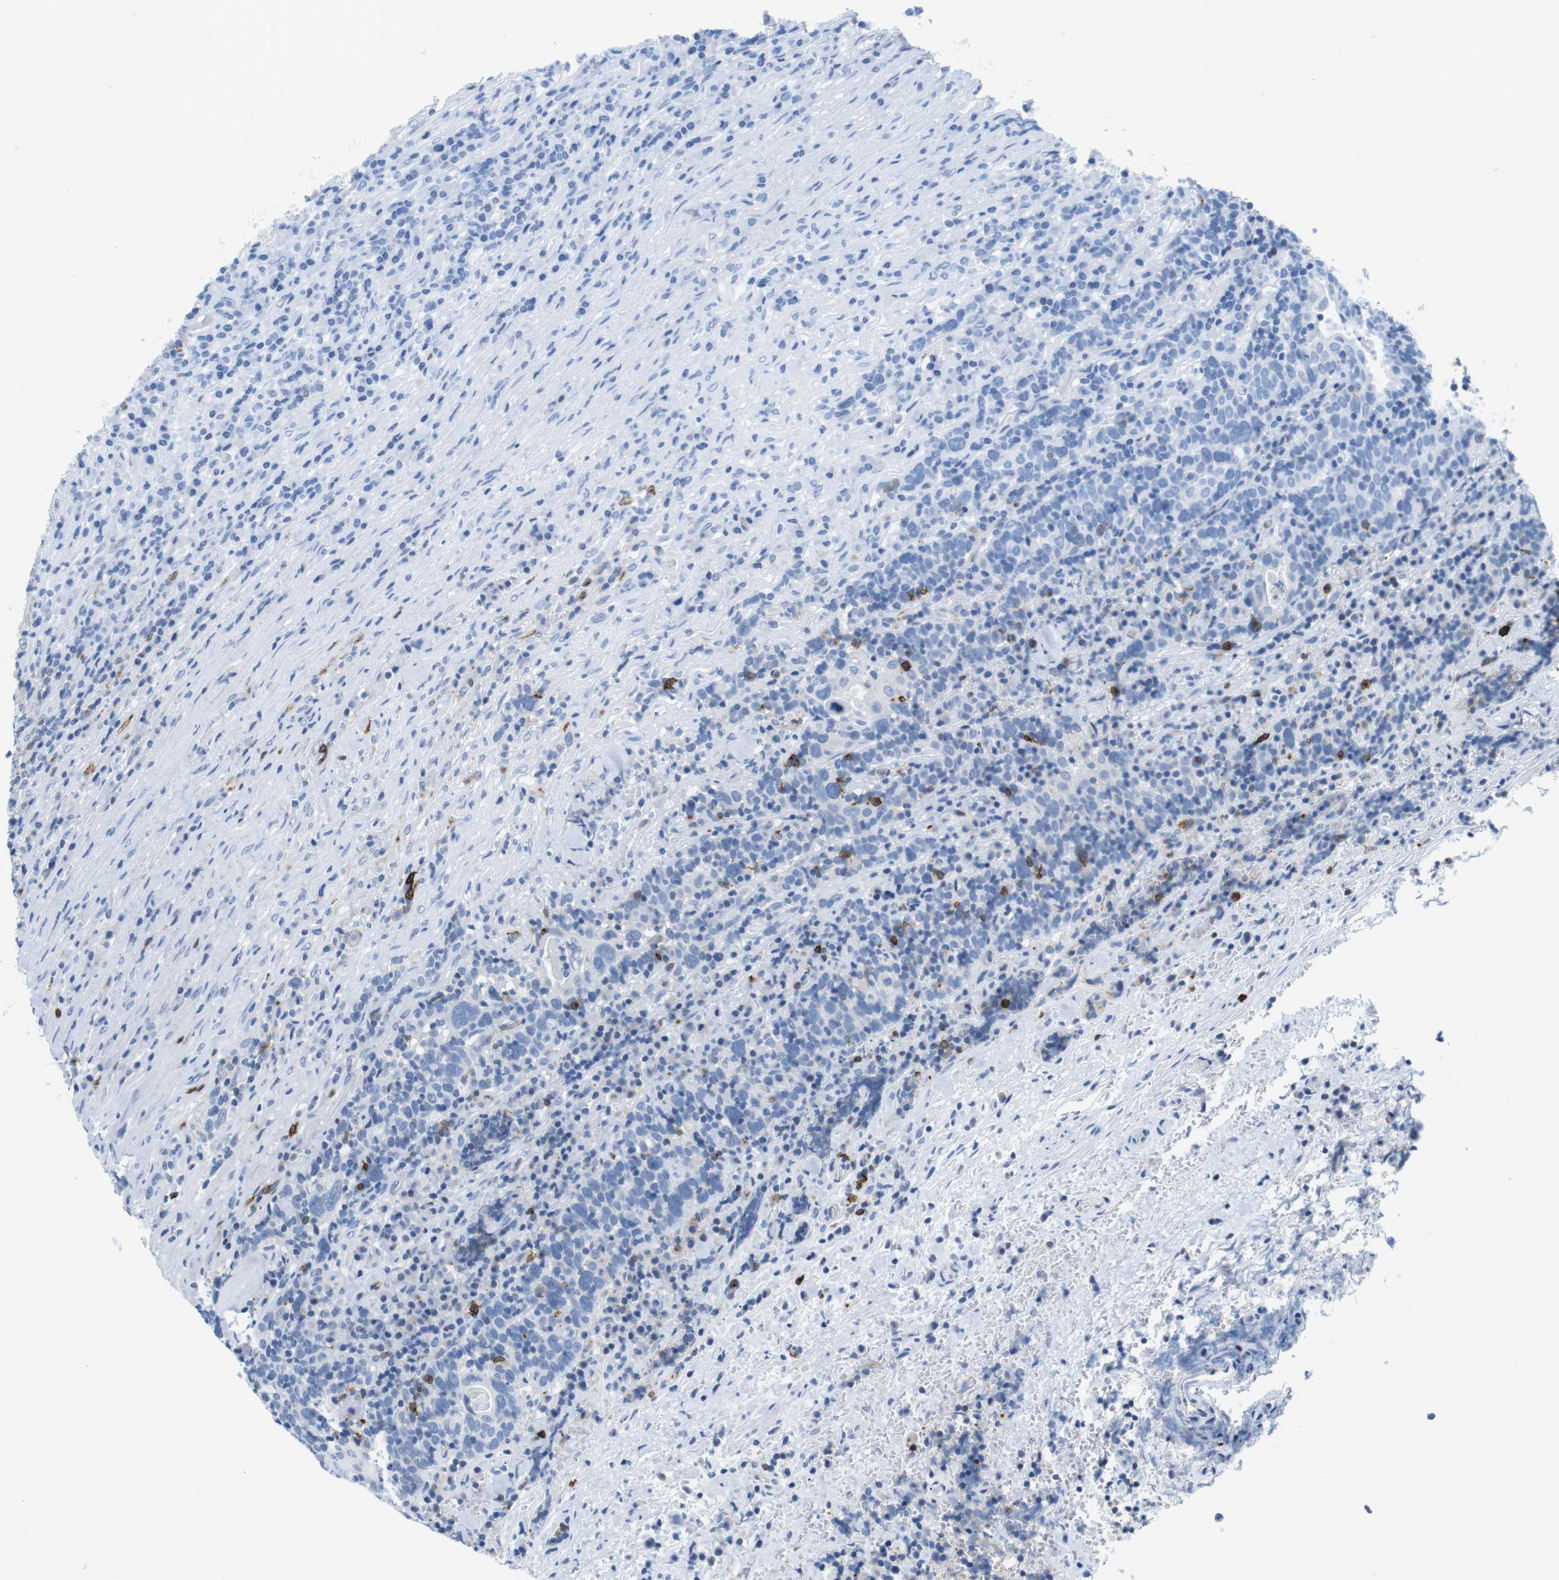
{"staining": {"intensity": "negative", "quantity": "none", "location": "none"}, "tissue": "head and neck cancer", "cell_type": "Tumor cells", "image_type": "cancer", "snomed": [{"axis": "morphology", "description": "Squamous cell carcinoma, NOS"}, {"axis": "morphology", "description": "Squamous cell carcinoma, metastatic, NOS"}, {"axis": "topography", "description": "Lymph node"}, {"axis": "topography", "description": "Head-Neck"}], "caption": "An IHC photomicrograph of head and neck metastatic squamous cell carcinoma is shown. There is no staining in tumor cells of head and neck metastatic squamous cell carcinoma.", "gene": "TNFRSF4", "patient": {"sex": "male", "age": 62}}